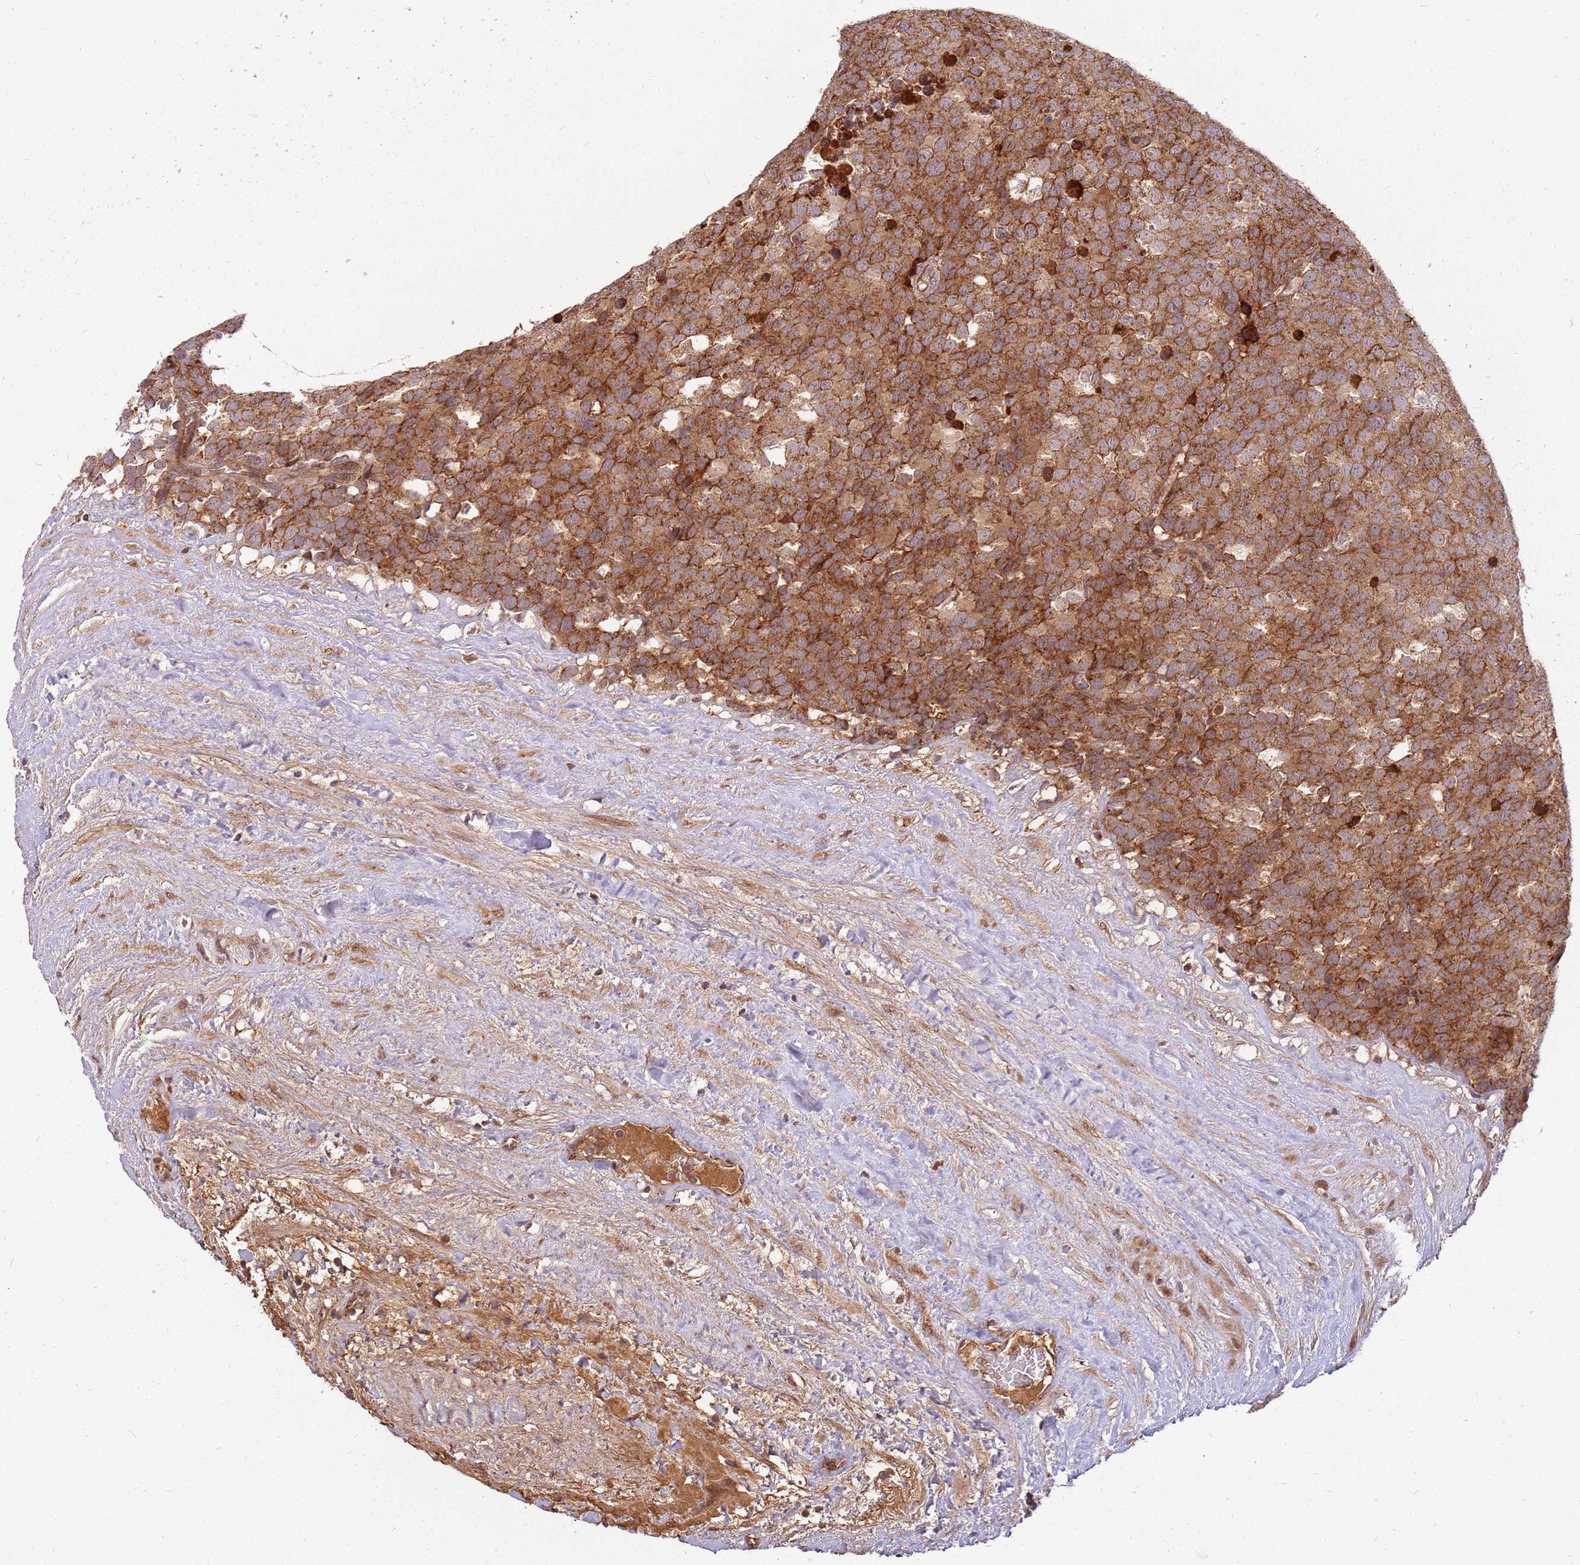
{"staining": {"intensity": "strong", "quantity": ">75%", "location": "cytoplasmic/membranous"}, "tissue": "testis cancer", "cell_type": "Tumor cells", "image_type": "cancer", "snomed": [{"axis": "morphology", "description": "Seminoma, NOS"}, {"axis": "topography", "description": "Testis"}], "caption": "Testis seminoma was stained to show a protein in brown. There is high levels of strong cytoplasmic/membranous positivity in approximately >75% of tumor cells. (DAB = brown stain, brightfield microscopy at high magnification).", "gene": "CCDC159", "patient": {"sex": "male", "age": 71}}